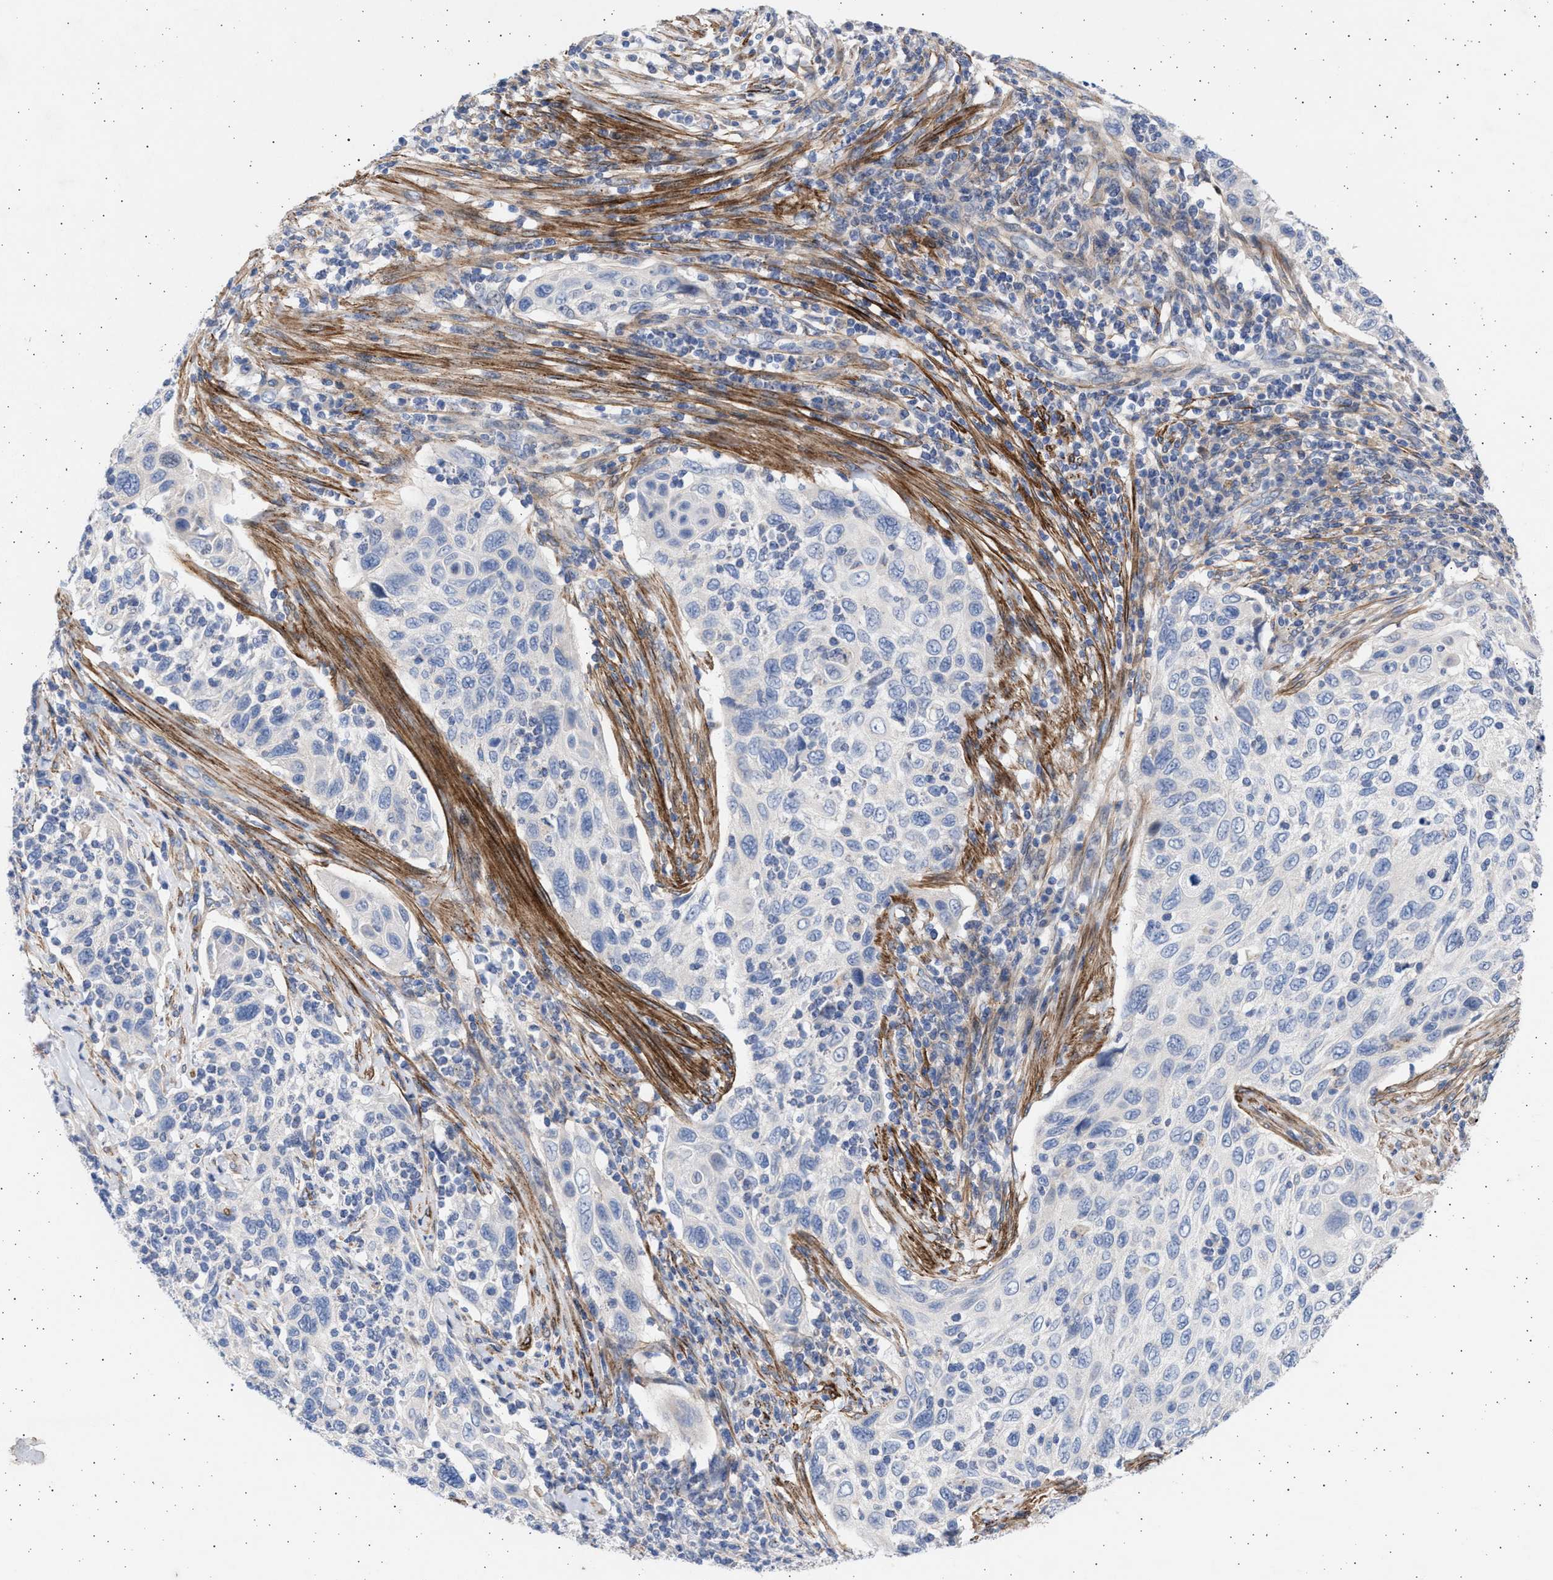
{"staining": {"intensity": "negative", "quantity": "none", "location": "none"}, "tissue": "cervical cancer", "cell_type": "Tumor cells", "image_type": "cancer", "snomed": [{"axis": "morphology", "description": "Squamous cell carcinoma, NOS"}, {"axis": "topography", "description": "Cervix"}], "caption": "Tumor cells are negative for protein expression in human cervical squamous cell carcinoma. The staining was performed using DAB (3,3'-diaminobenzidine) to visualize the protein expression in brown, while the nuclei were stained in blue with hematoxylin (Magnification: 20x).", "gene": "NBR1", "patient": {"sex": "female", "age": 70}}